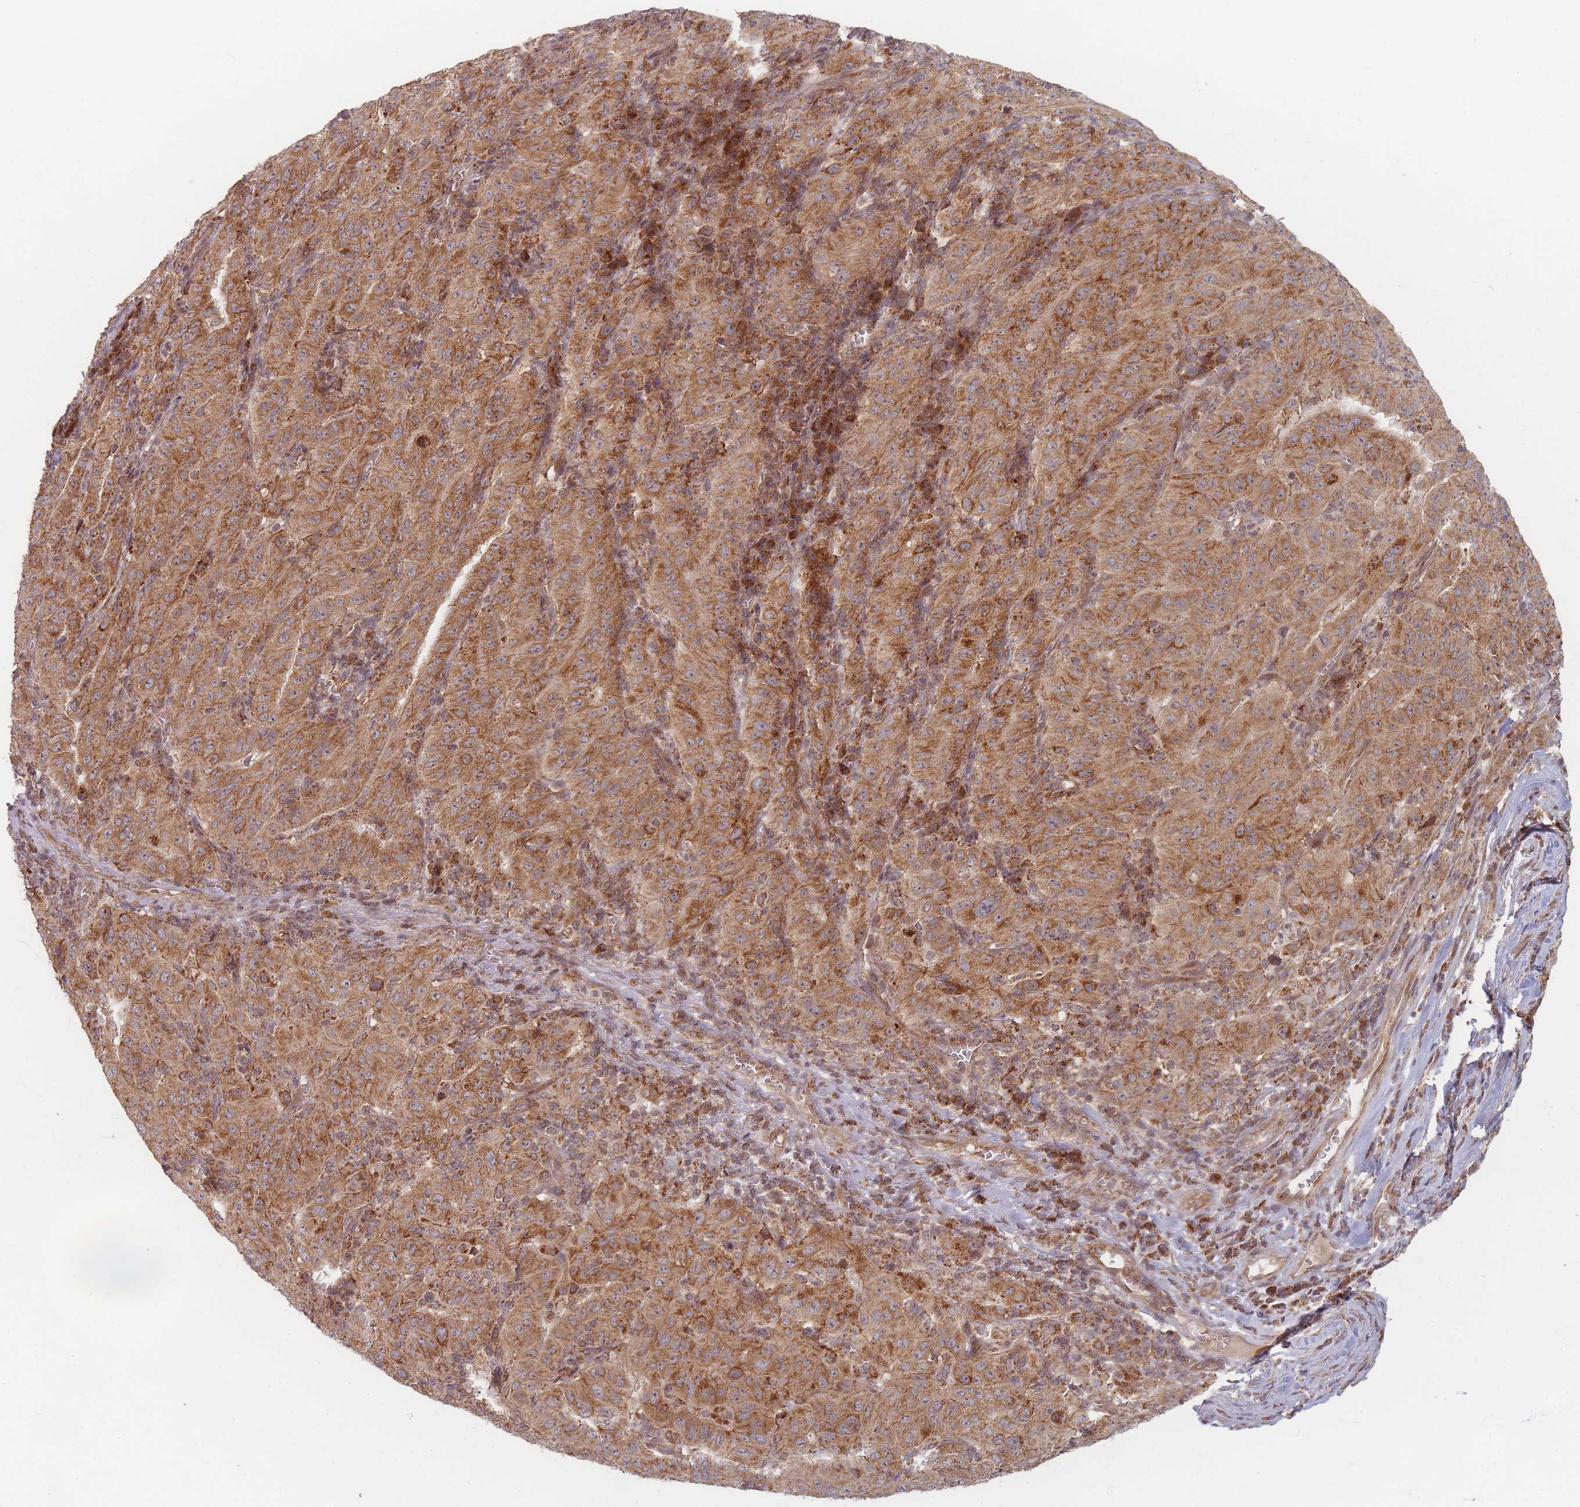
{"staining": {"intensity": "moderate", "quantity": ">75%", "location": "cytoplasmic/membranous"}, "tissue": "pancreatic cancer", "cell_type": "Tumor cells", "image_type": "cancer", "snomed": [{"axis": "morphology", "description": "Adenocarcinoma, NOS"}, {"axis": "topography", "description": "Pancreas"}], "caption": "Adenocarcinoma (pancreatic) stained with DAB (3,3'-diaminobenzidine) immunohistochemistry (IHC) shows medium levels of moderate cytoplasmic/membranous expression in approximately >75% of tumor cells. The protein is stained brown, and the nuclei are stained in blue (DAB (3,3'-diaminobenzidine) IHC with brightfield microscopy, high magnification).", "gene": "RADX", "patient": {"sex": "male", "age": 63}}